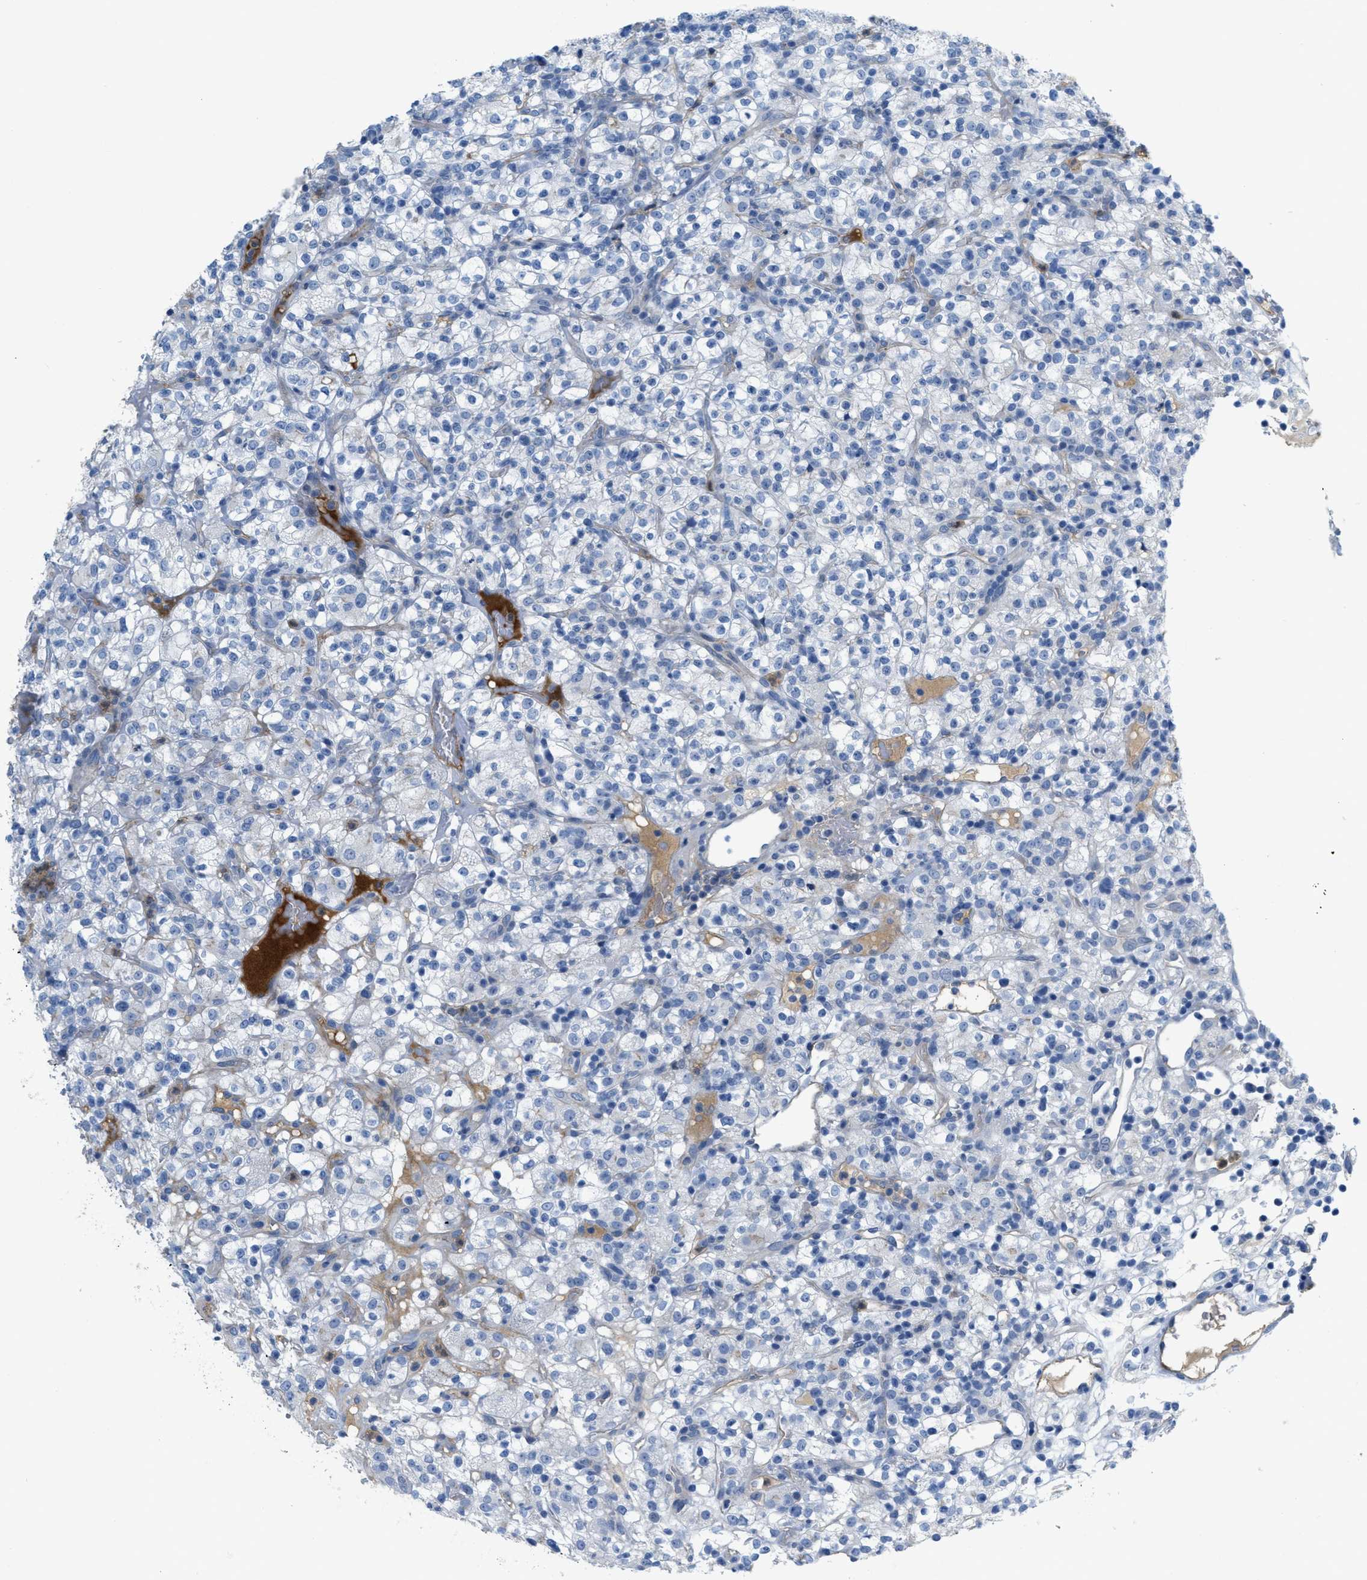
{"staining": {"intensity": "negative", "quantity": "none", "location": "none"}, "tissue": "renal cancer", "cell_type": "Tumor cells", "image_type": "cancer", "snomed": [{"axis": "morphology", "description": "Normal tissue, NOS"}, {"axis": "morphology", "description": "Adenocarcinoma, NOS"}, {"axis": "topography", "description": "Kidney"}], "caption": "Immunohistochemical staining of renal adenocarcinoma shows no significant positivity in tumor cells.", "gene": "CRB3", "patient": {"sex": "female", "age": 72}}